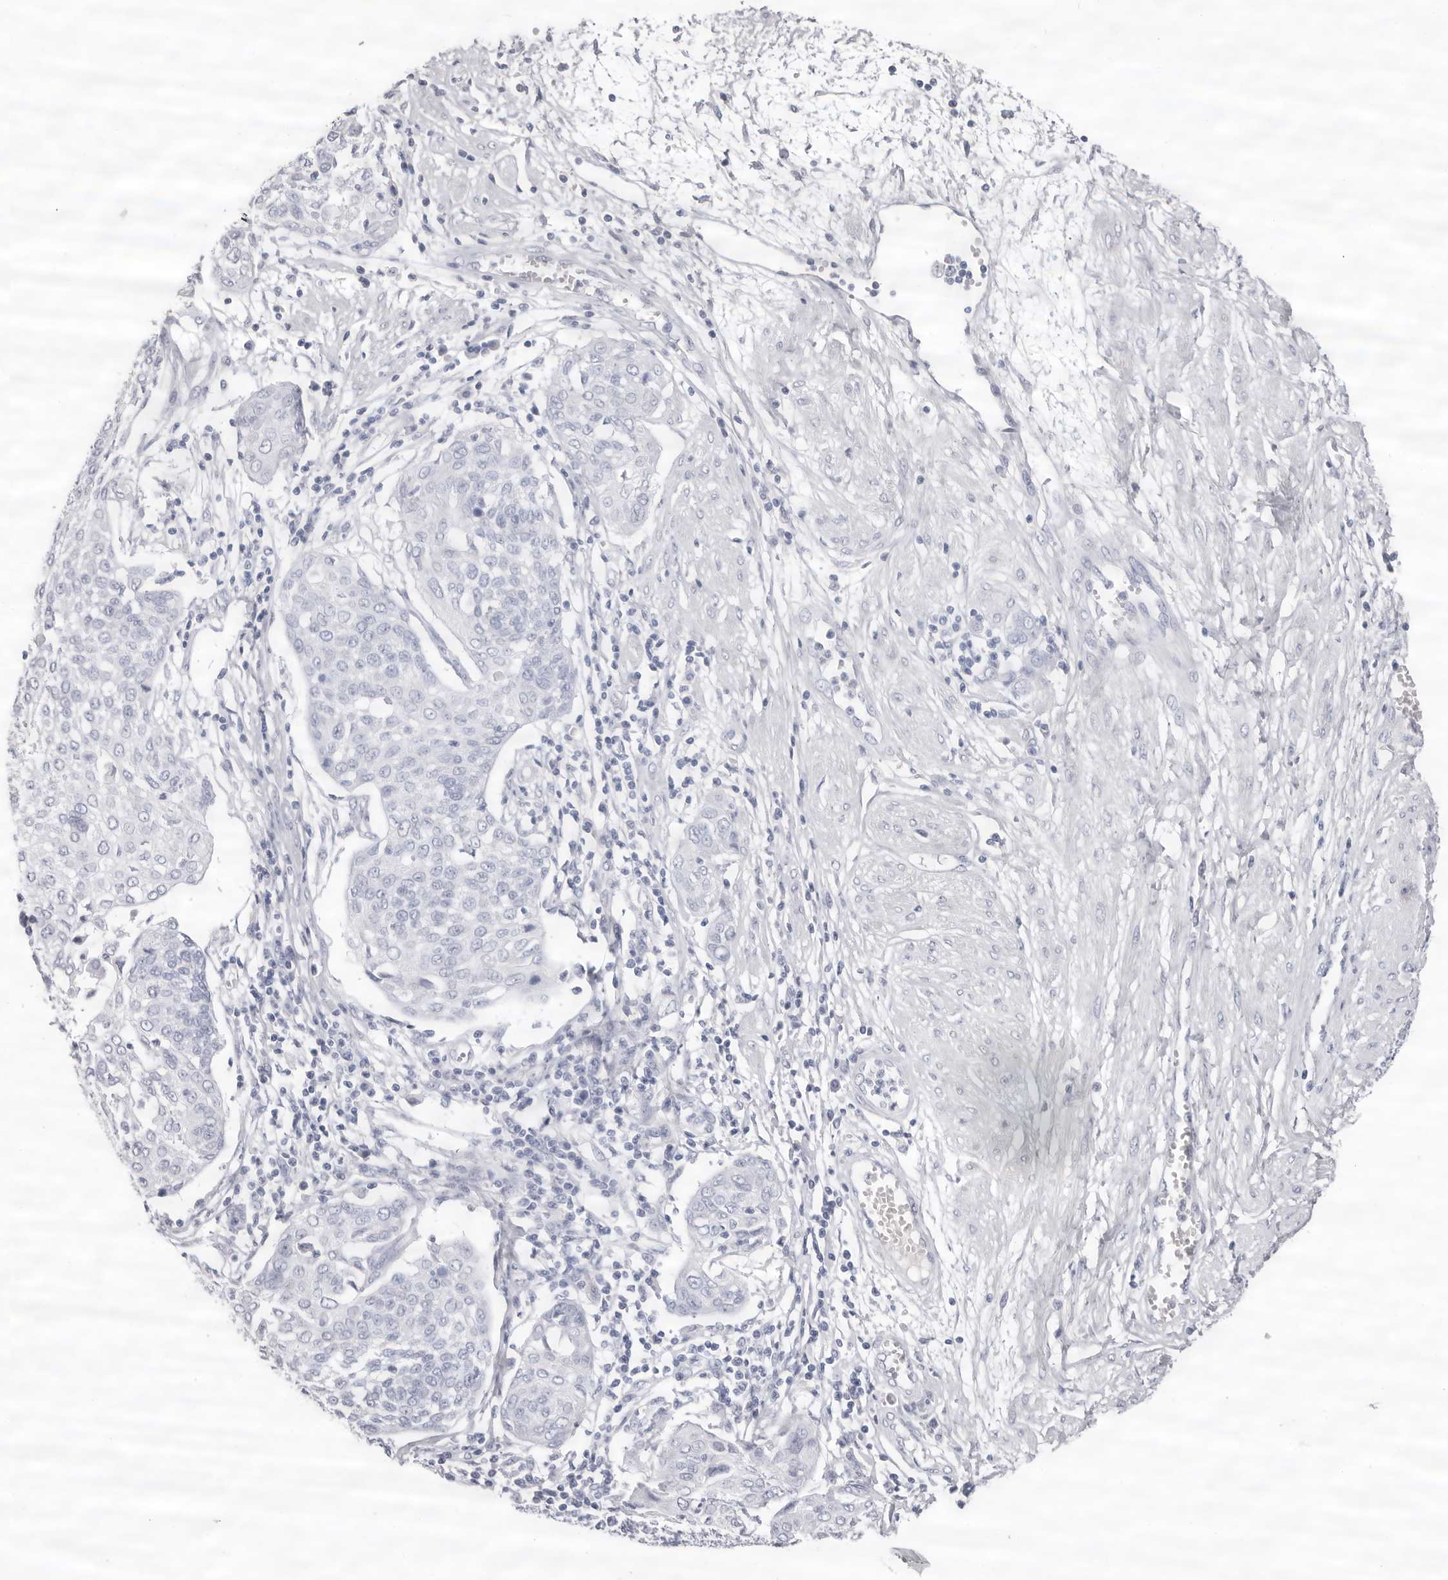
{"staining": {"intensity": "negative", "quantity": "none", "location": "none"}, "tissue": "cervical cancer", "cell_type": "Tumor cells", "image_type": "cancer", "snomed": [{"axis": "morphology", "description": "Squamous cell carcinoma, NOS"}, {"axis": "topography", "description": "Cervix"}], "caption": "Tumor cells show no significant expression in squamous cell carcinoma (cervical).", "gene": "LPO", "patient": {"sex": "female", "age": 34}}